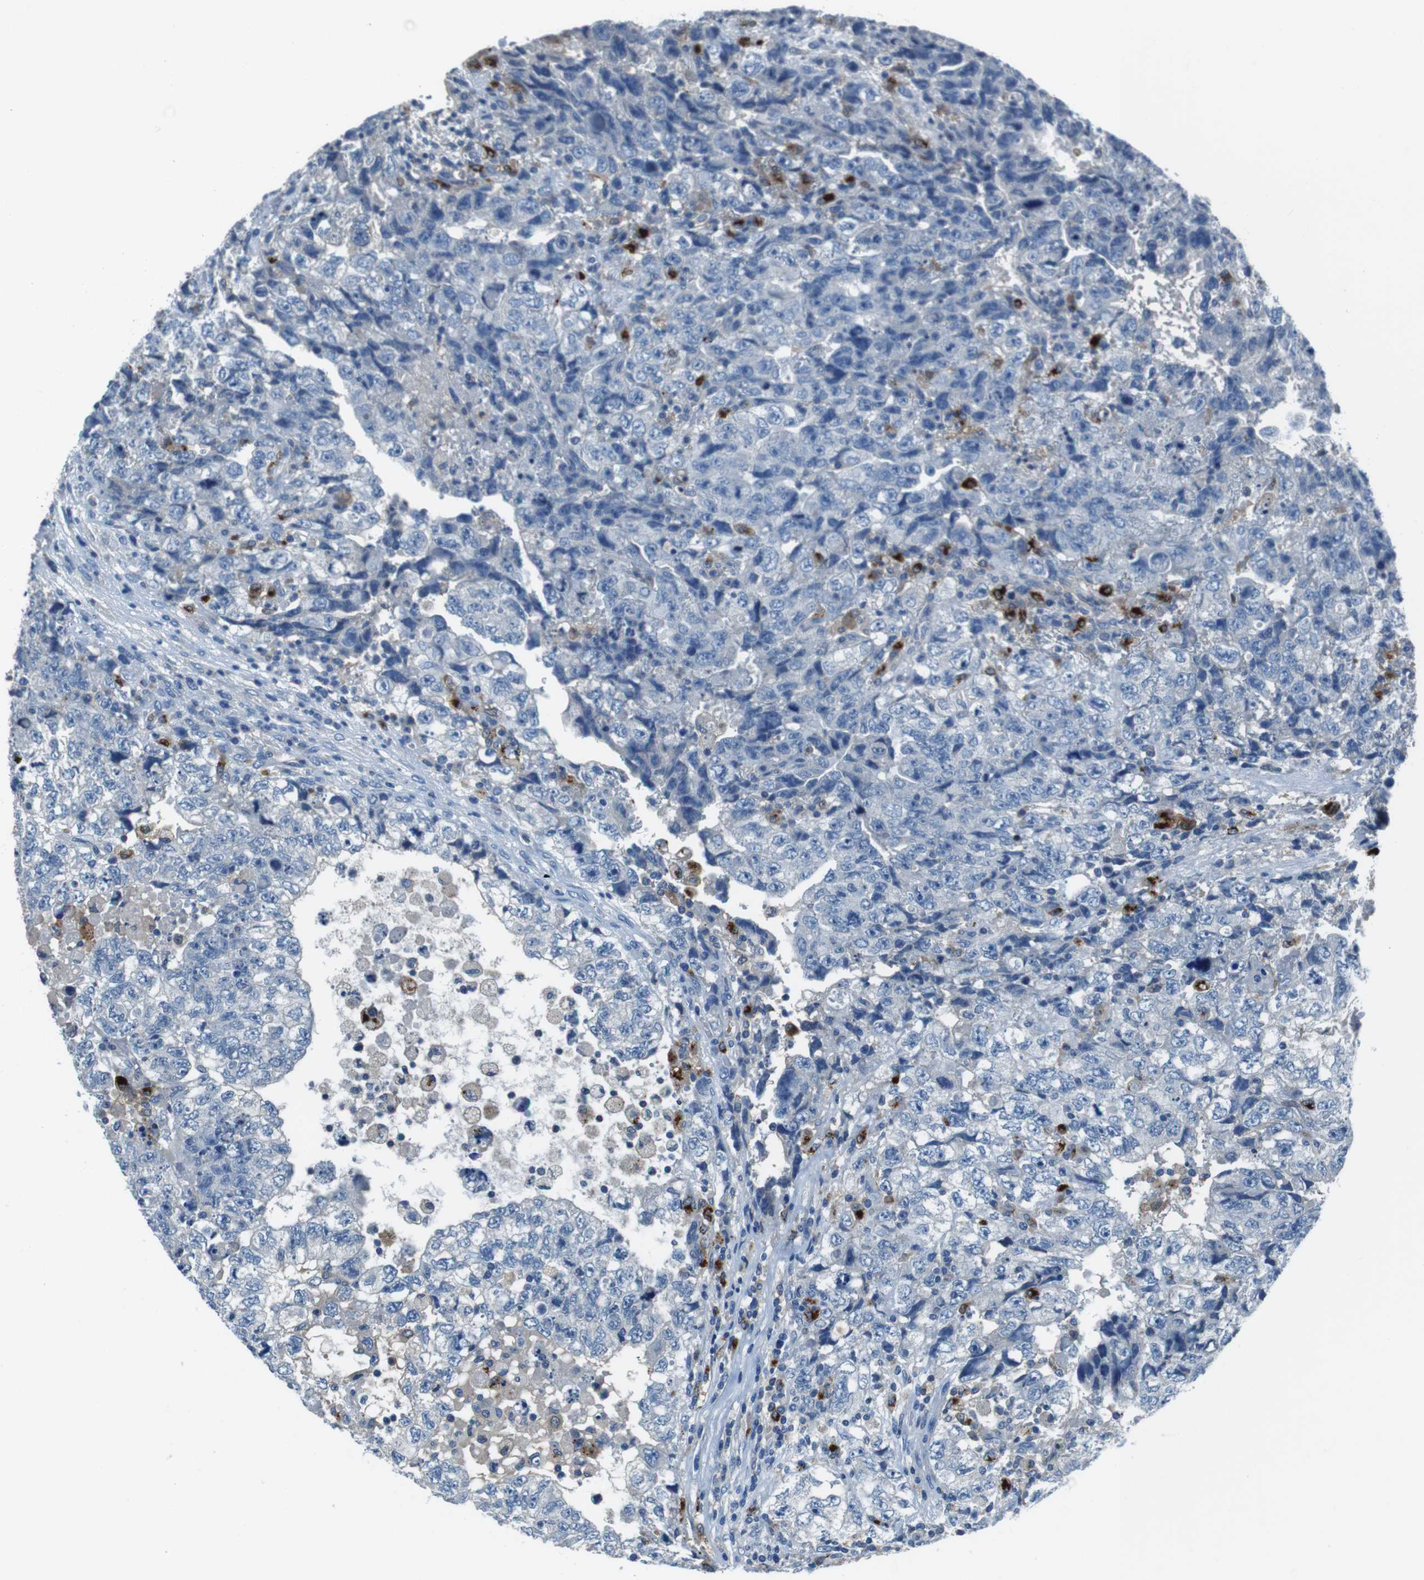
{"staining": {"intensity": "negative", "quantity": "none", "location": "none"}, "tissue": "testis cancer", "cell_type": "Tumor cells", "image_type": "cancer", "snomed": [{"axis": "morphology", "description": "Carcinoma, Embryonal, NOS"}, {"axis": "topography", "description": "Testis"}], "caption": "Human testis cancer (embryonal carcinoma) stained for a protein using IHC reveals no positivity in tumor cells.", "gene": "TULP3", "patient": {"sex": "male", "age": 36}}